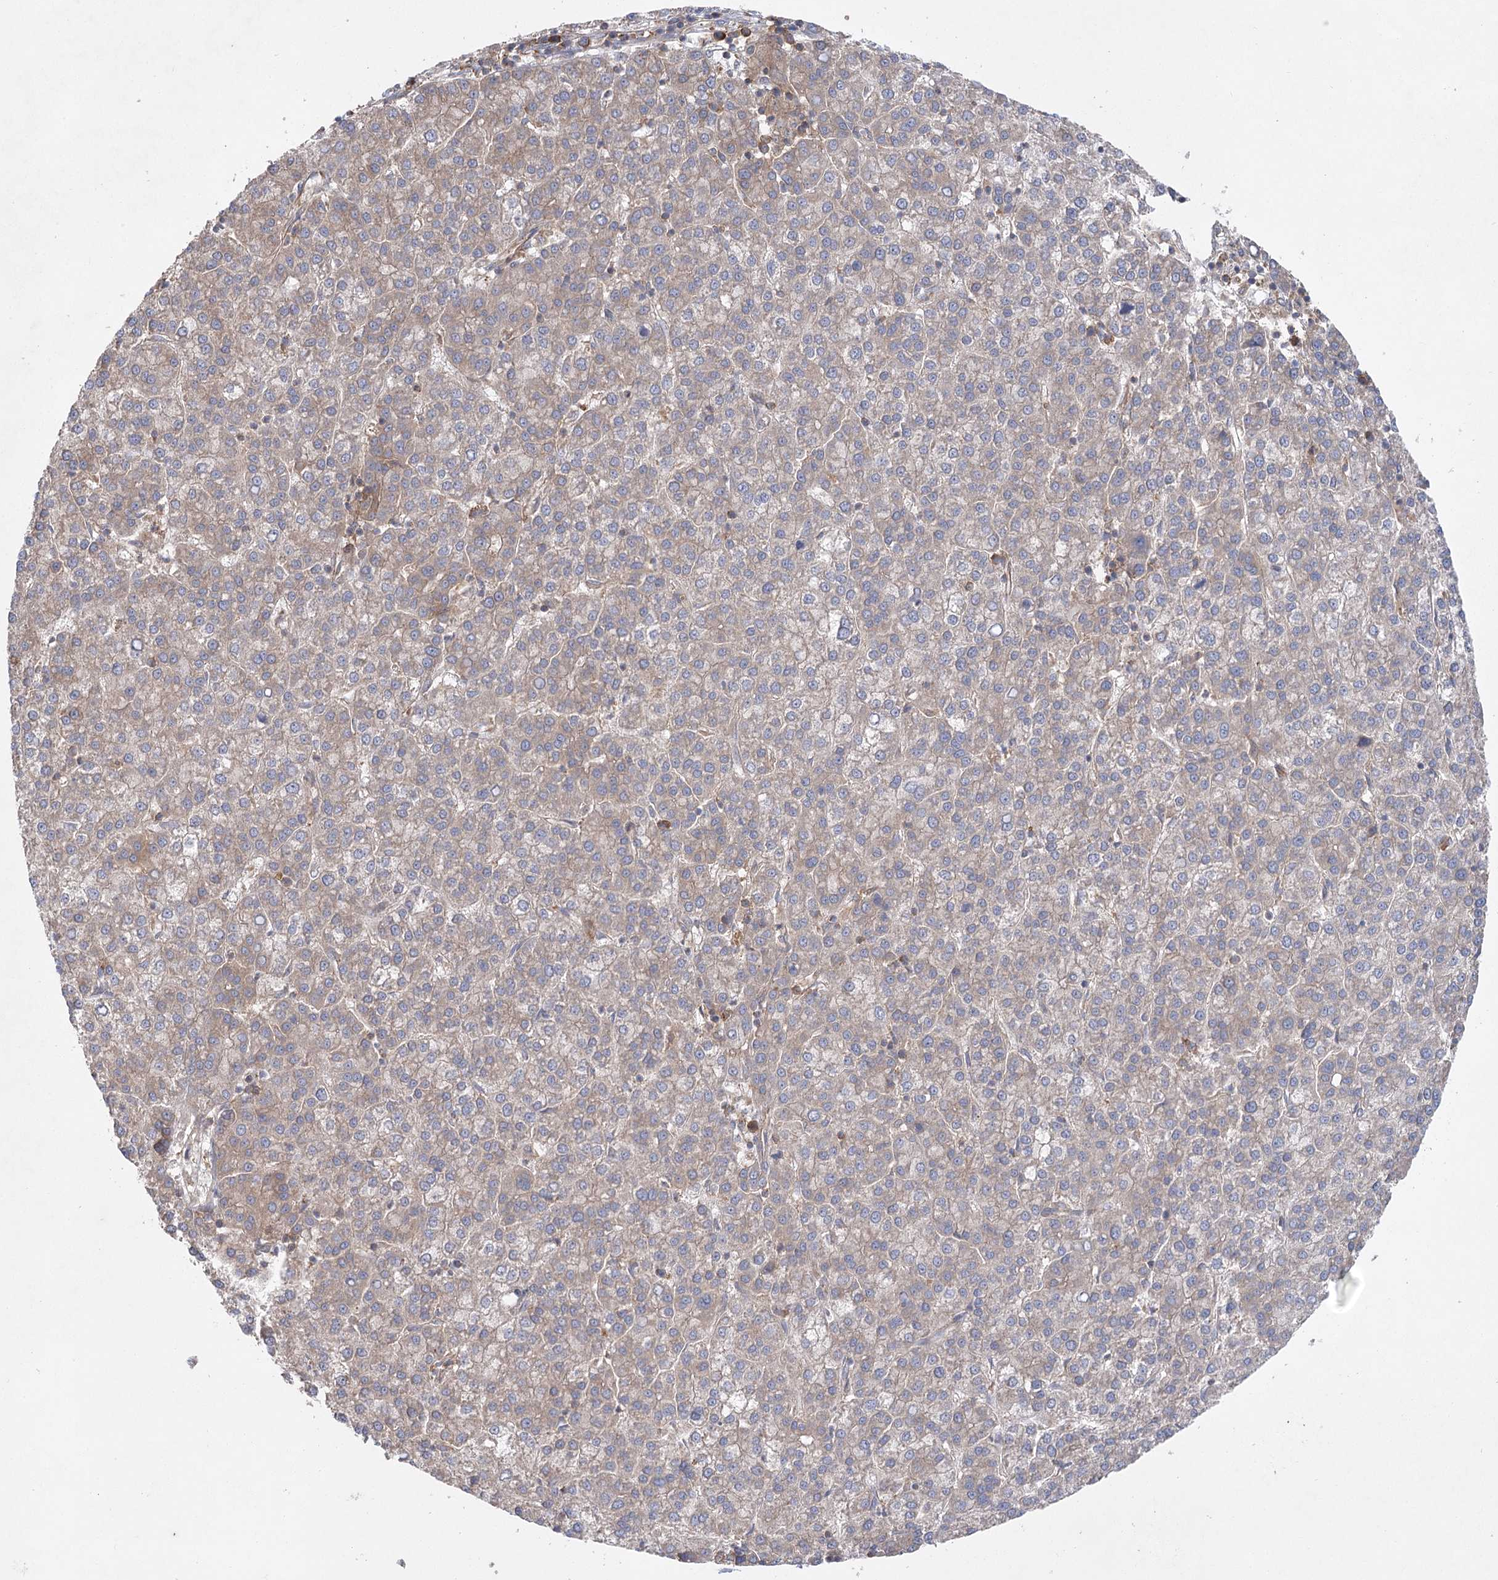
{"staining": {"intensity": "weak", "quantity": "<25%", "location": "cytoplasmic/membranous"}, "tissue": "liver cancer", "cell_type": "Tumor cells", "image_type": "cancer", "snomed": [{"axis": "morphology", "description": "Carcinoma, Hepatocellular, NOS"}, {"axis": "topography", "description": "Liver"}], "caption": "This is an immunohistochemistry (IHC) image of human liver cancer. There is no staining in tumor cells.", "gene": "EIF3A", "patient": {"sex": "female", "age": 58}}